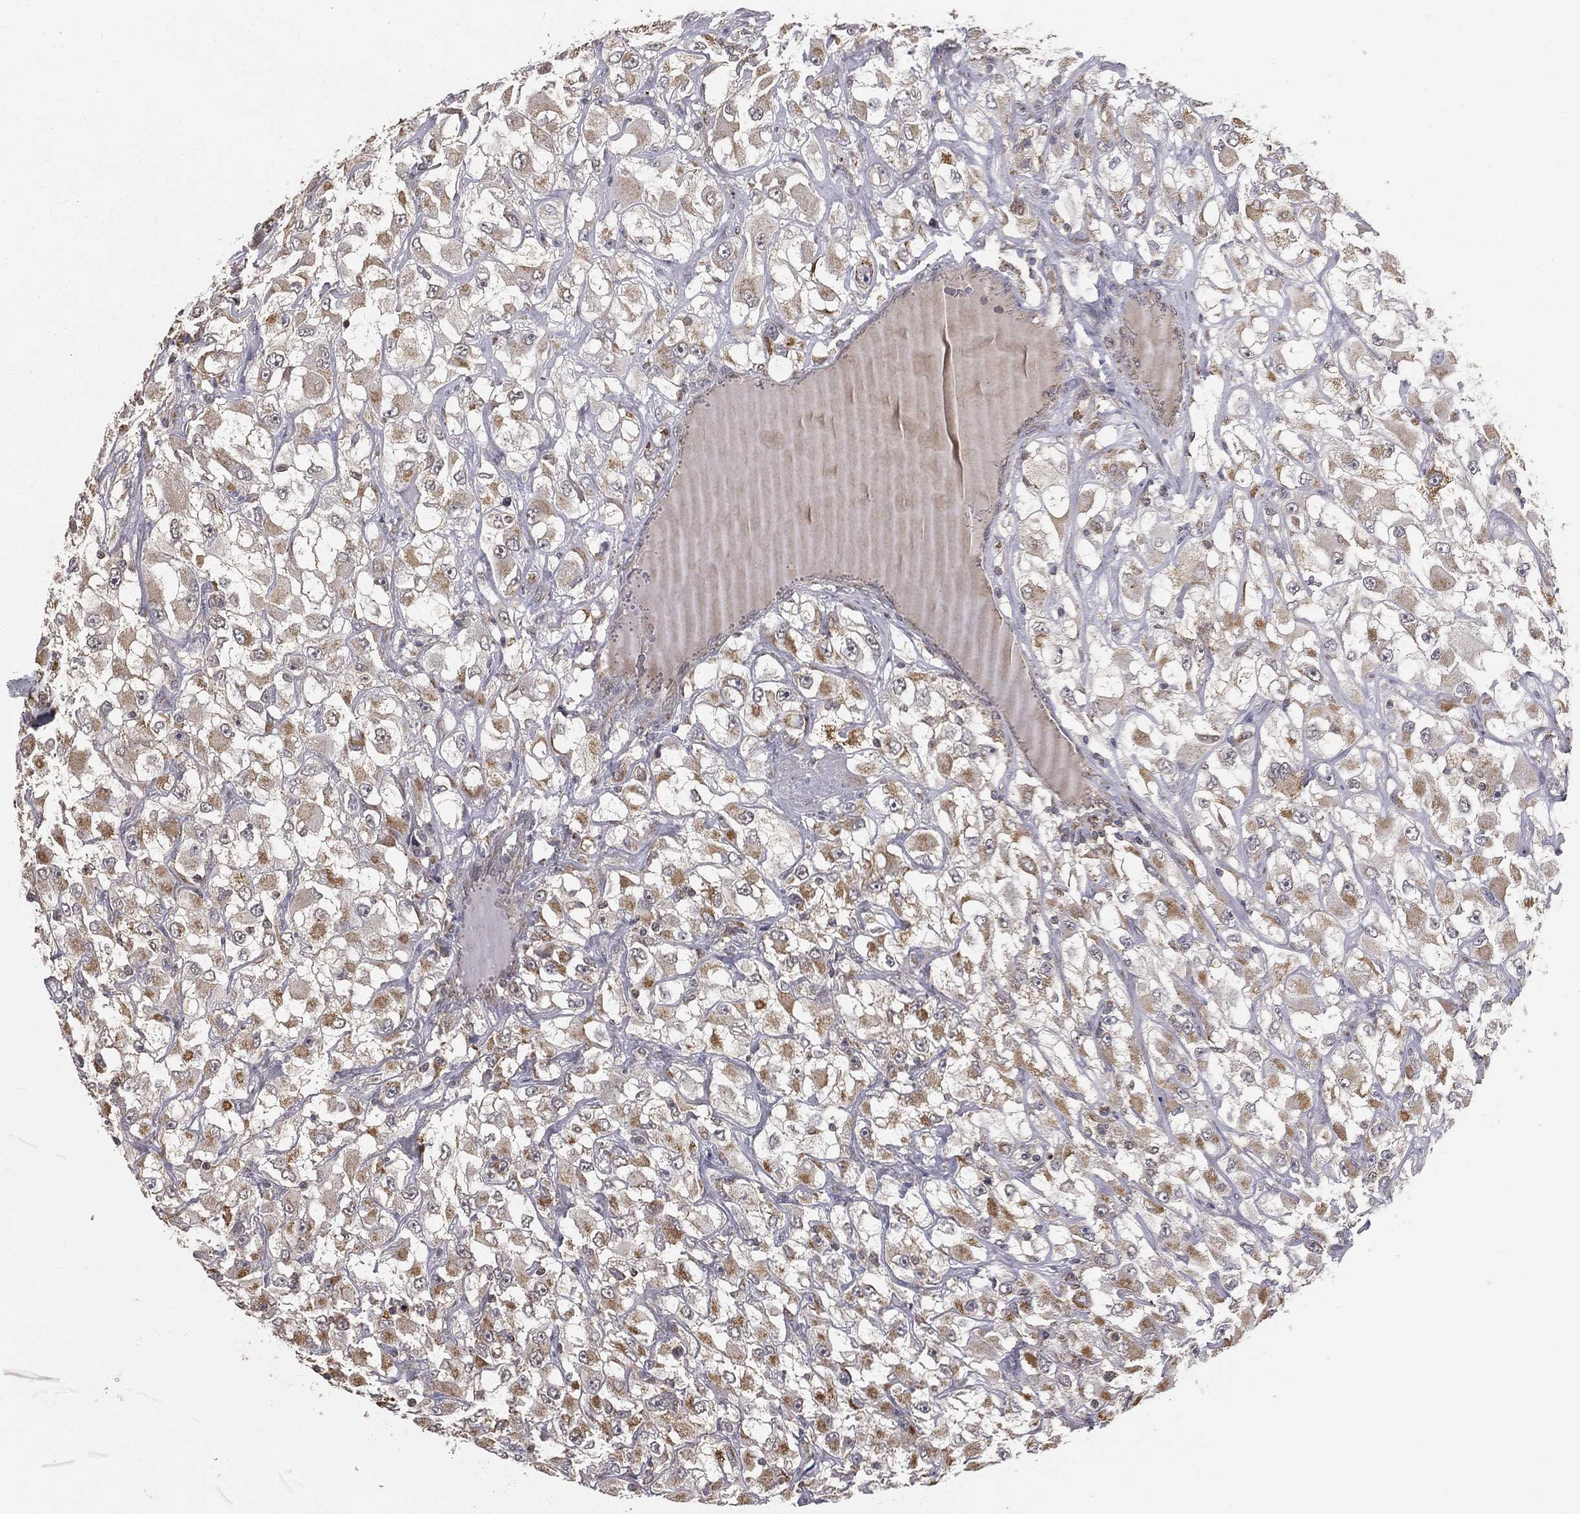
{"staining": {"intensity": "moderate", "quantity": "<25%", "location": "cytoplasmic/membranous"}, "tissue": "renal cancer", "cell_type": "Tumor cells", "image_type": "cancer", "snomed": [{"axis": "morphology", "description": "Adenocarcinoma, NOS"}, {"axis": "topography", "description": "Kidney"}], "caption": "A brown stain labels moderate cytoplasmic/membranous staining of a protein in renal cancer (adenocarcinoma) tumor cells.", "gene": "MRPL46", "patient": {"sex": "female", "age": 52}}